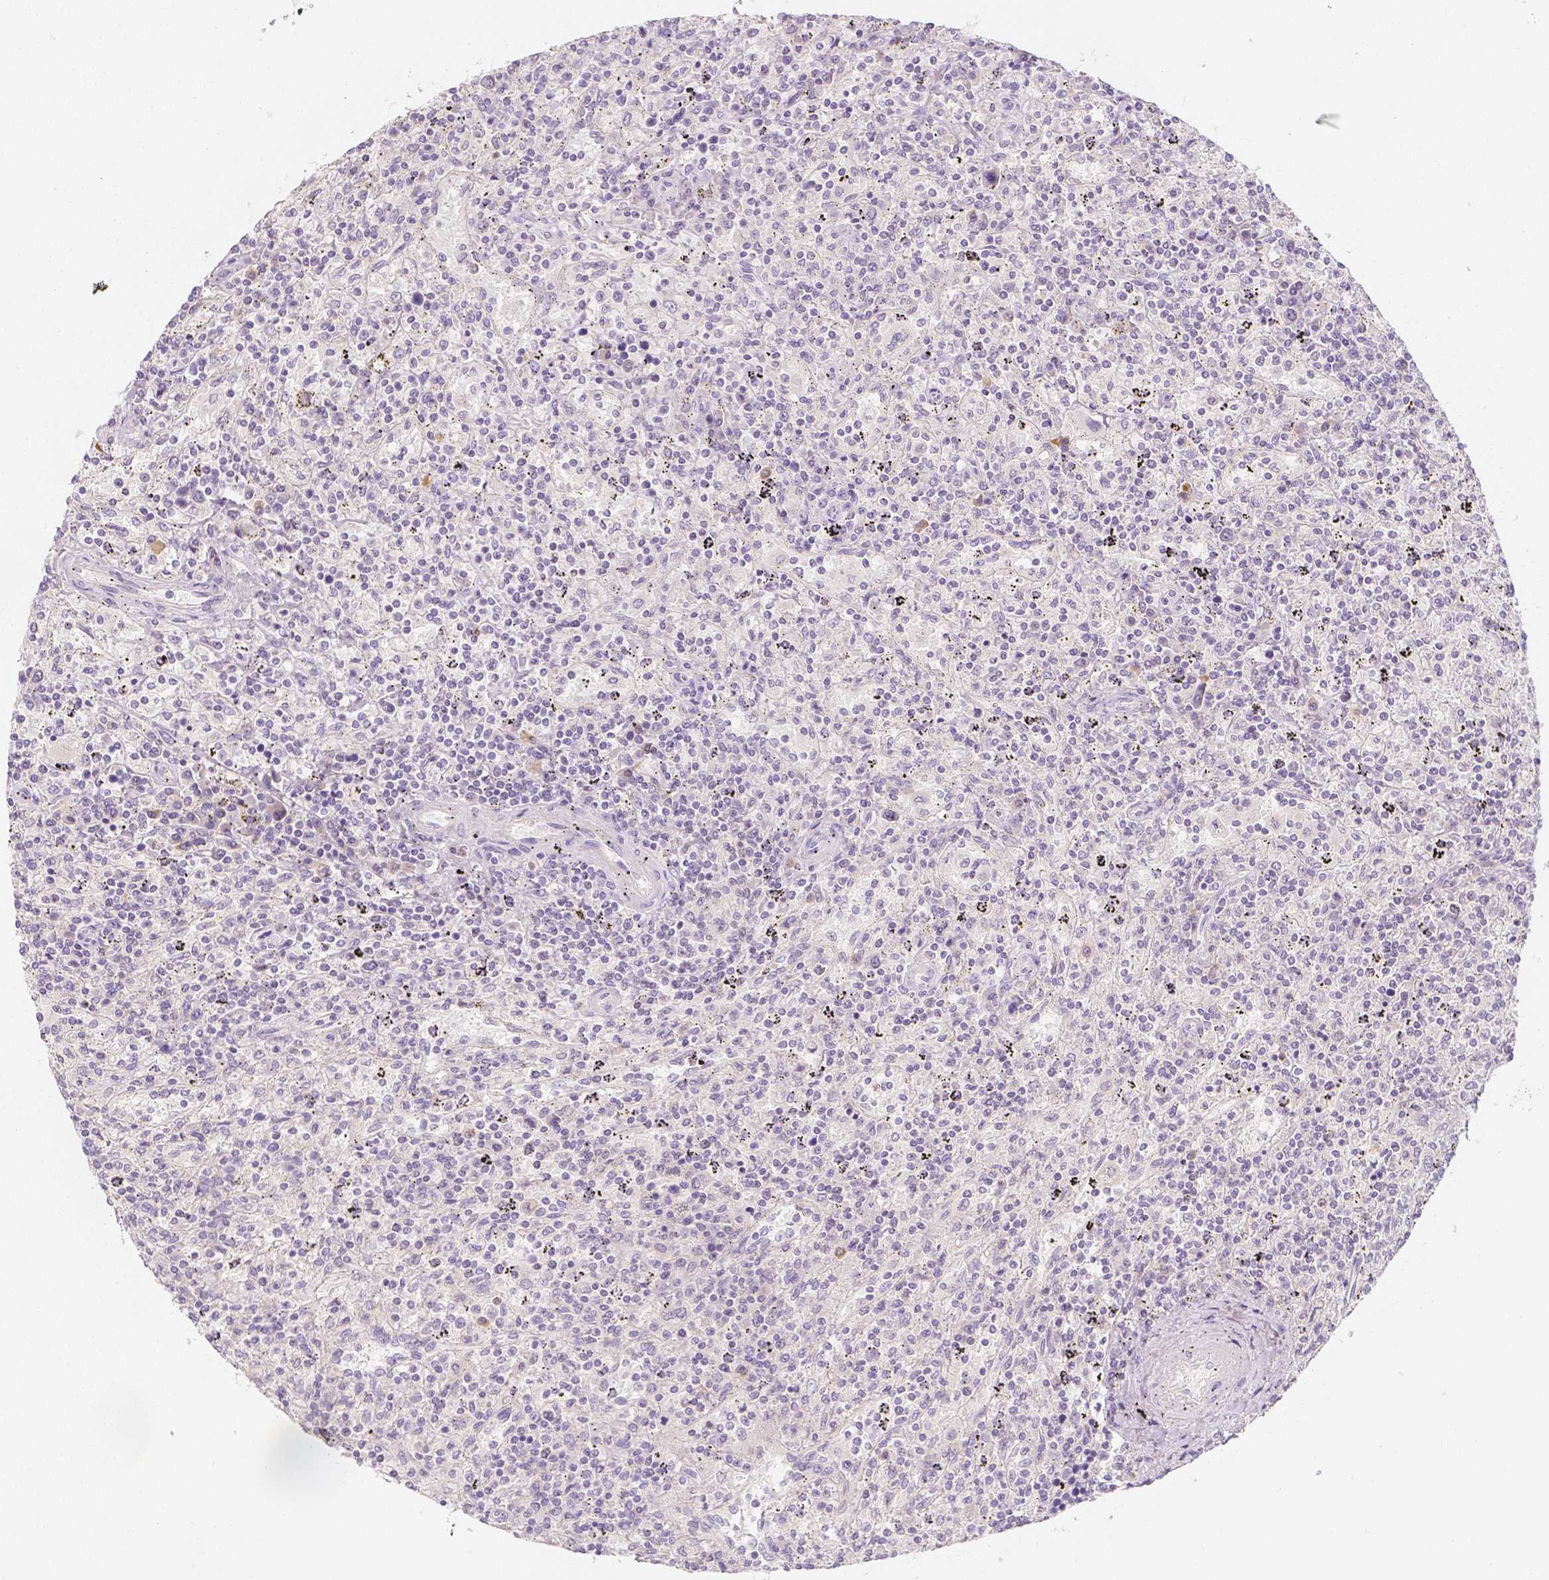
{"staining": {"intensity": "negative", "quantity": "none", "location": "none"}, "tissue": "lymphoma", "cell_type": "Tumor cells", "image_type": "cancer", "snomed": [{"axis": "morphology", "description": "Malignant lymphoma, non-Hodgkin's type, Low grade"}, {"axis": "topography", "description": "Spleen"}], "caption": "DAB immunohistochemical staining of human low-grade malignant lymphoma, non-Hodgkin's type exhibits no significant staining in tumor cells.", "gene": "BATF", "patient": {"sex": "male", "age": 62}}